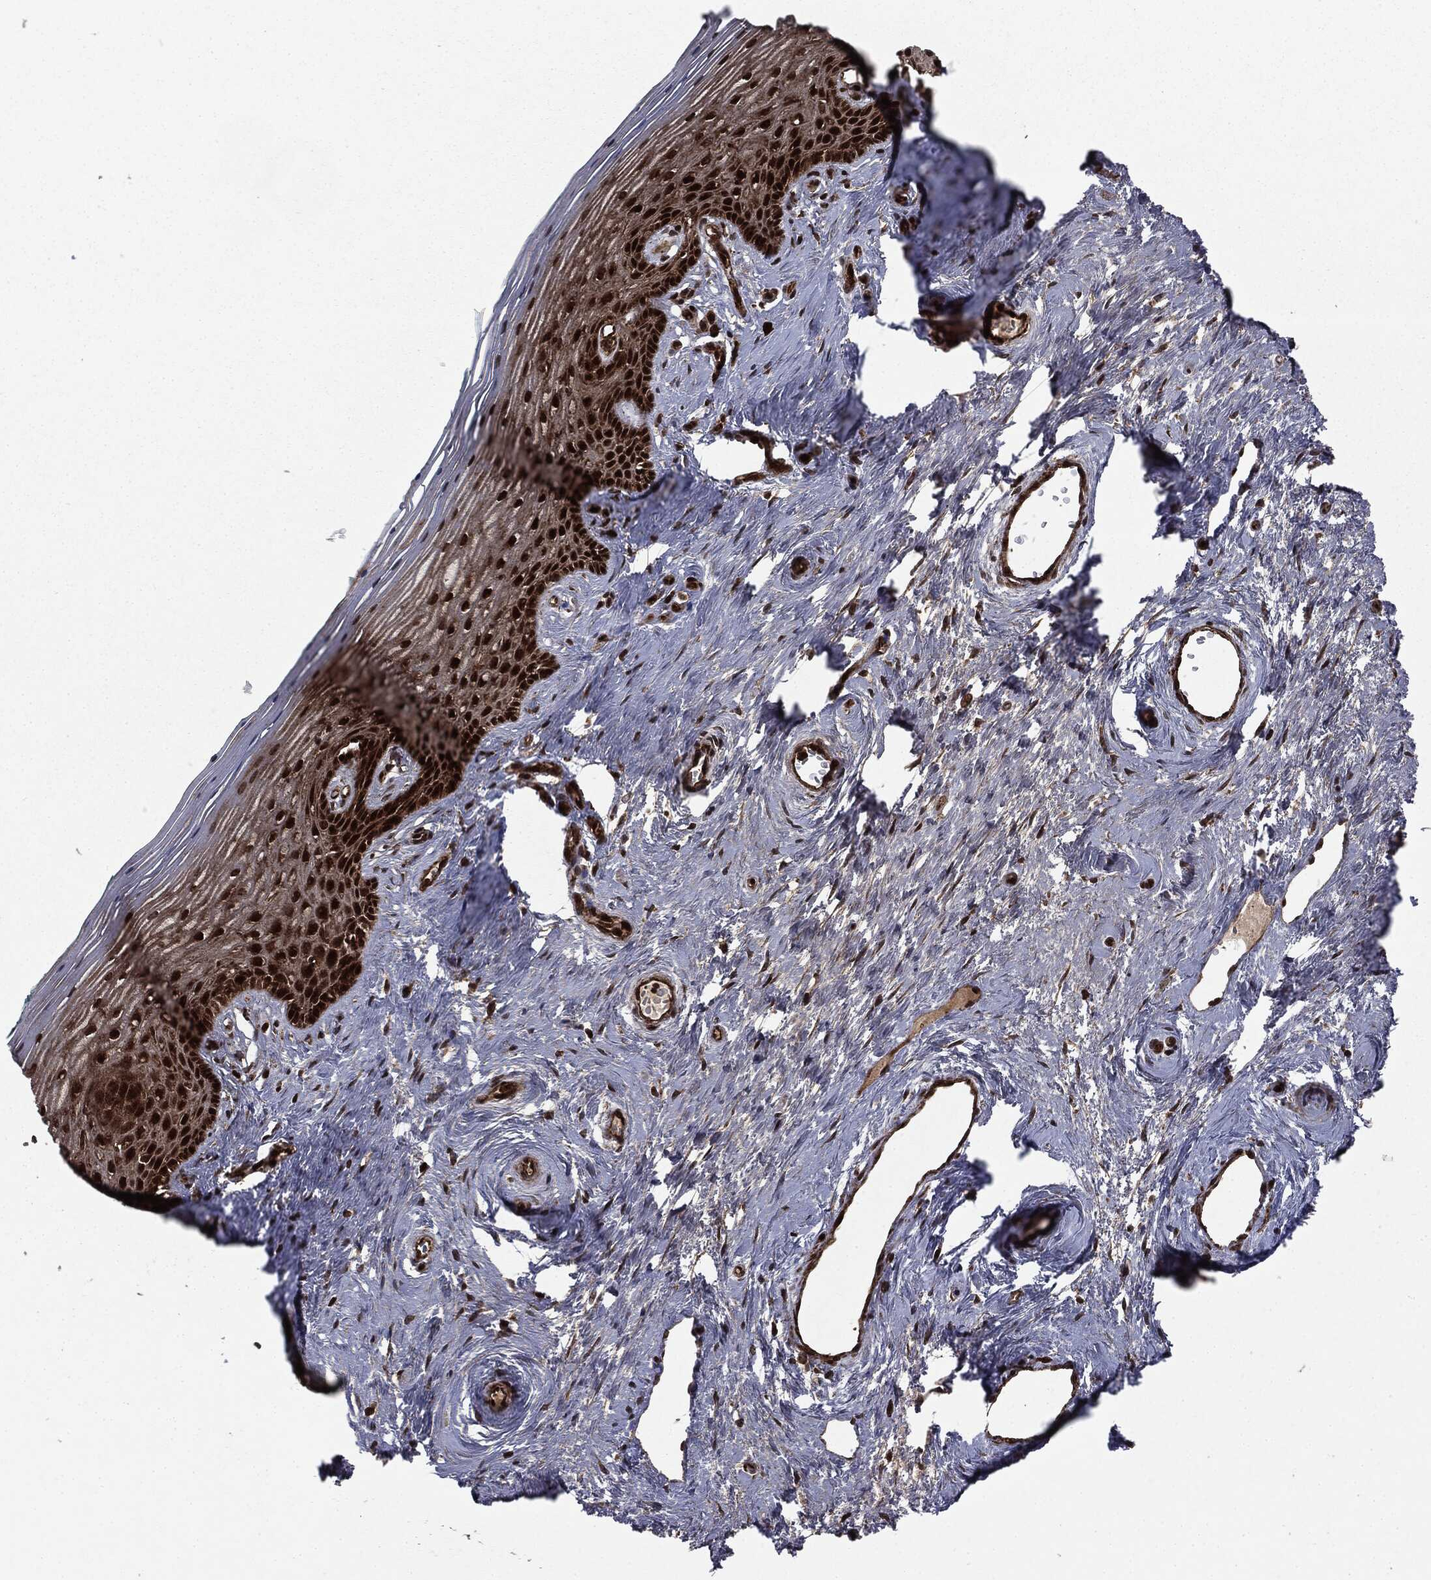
{"staining": {"intensity": "strong", "quantity": ">75%", "location": "cytoplasmic/membranous,nuclear"}, "tissue": "vagina", "cell_type": "Squamous epithelial cells", "image_type": "normal", "snomed": [{"axis": "morphology", "description": "Normal tissue, NOS"}, {"axis": "topography", "description": "Vagina"}], "caption": "High-magnification brightfield microscopy of benign vagina stained with DAB (3,3'-diaminobenzidine) (brown) and counterstained with hematoxylin (blue). squamous epithelial cells exhibit strong cytoplasmic/membranous,nuclear positivity is seen in approximately>75% of cells.", "gene": "CARD6", "patient": {"sex": "female", "age": 45}}